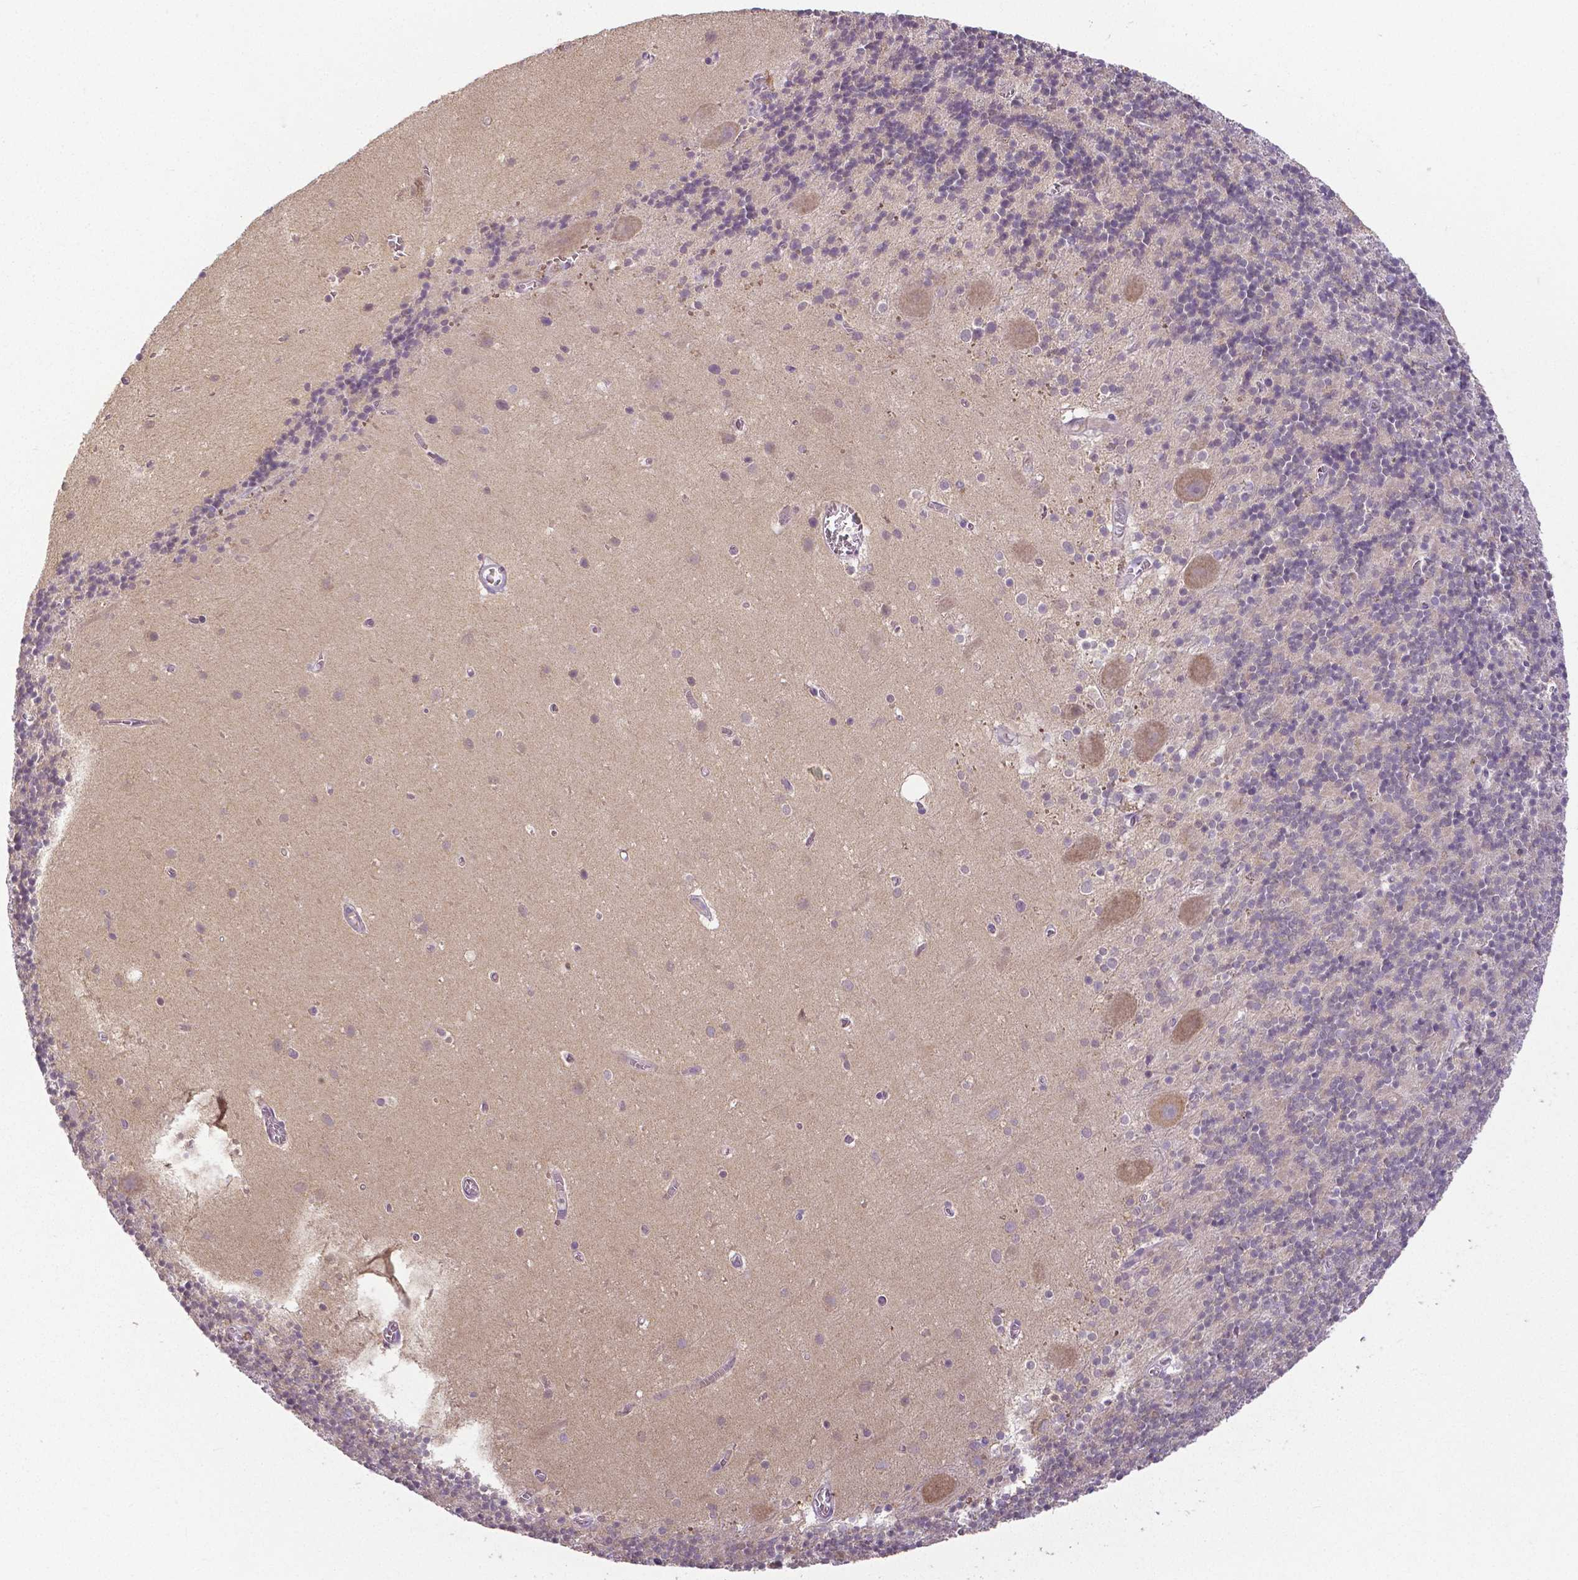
{"staining": {"intensity": "negative", "quantity": "none", "location": "none"}, "tissue": "cerebellum", "cell_type": "Cells in granular layer", "image_type": "normal", "snomed": [{"axis": "morphology", "description": "Normal tissue, NOS"}, {"axis": "topography", "description": "Cerebellum"}], "caption": "An immunohistochemistry micrograph of unremarkable cerebellum is shown. There is no staining in cells in granular layer of cerebellum.", "gene": "CRMP1", "patient": {"sex": "male", "age": 70}}